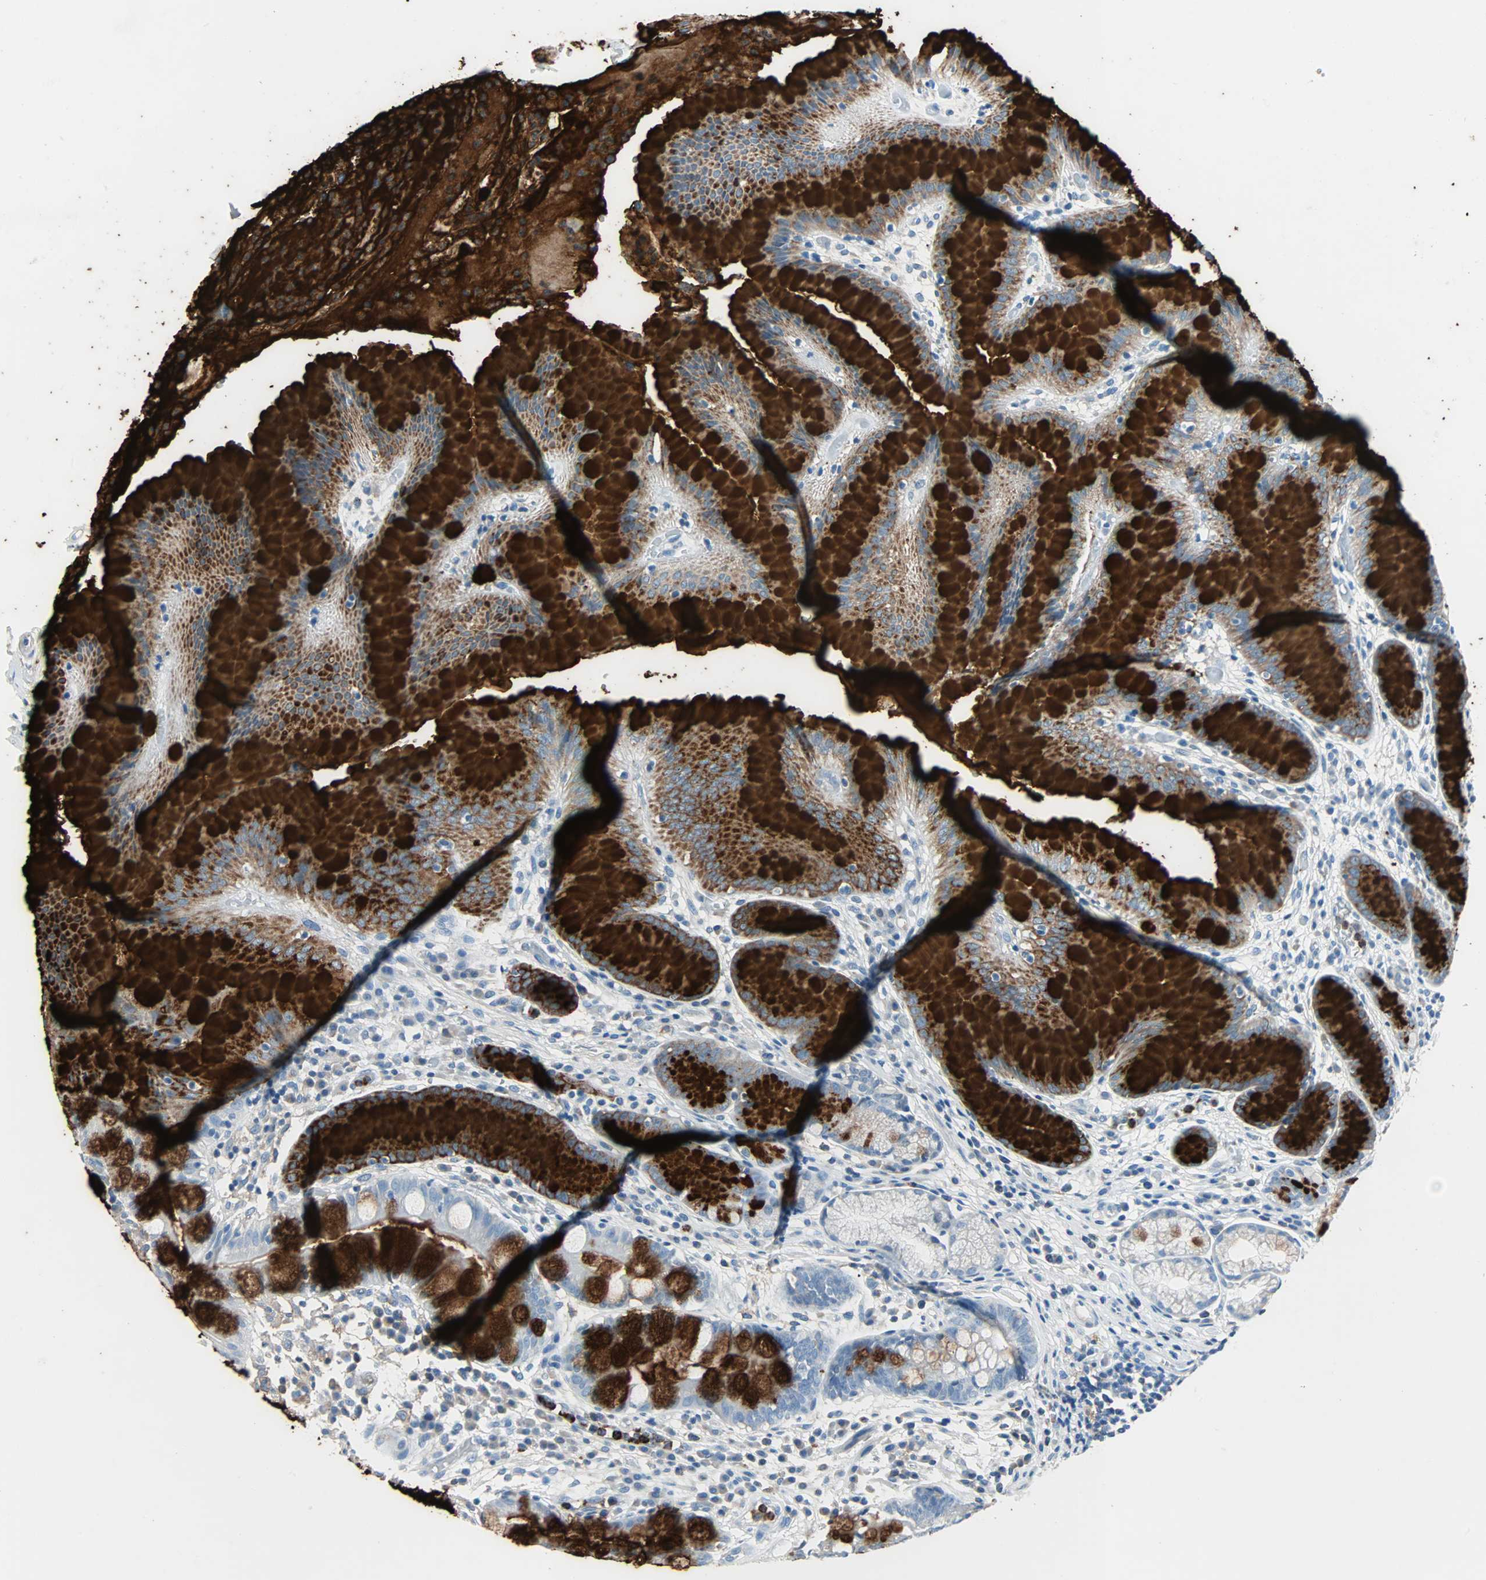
{"staining": {"intensity": "strong", "quantity": "25%-75%", "location": "cytoplasmic/membranous"}, "tissue": "stomach", "cell_type": "Glandular cells", "image_type": "normal", "snomed": [{"axis": "morphology", "description": "Normal tissue, NOS"}, {"axis": "morphology", "description": "Inflammation, NOS"}, {"axis": "topography", "description": "Stomach, lower"}], "caption": "Protein staining of normal stomach reveals strong cytoplasmic/membranous positivity in approximately 25%-75% of glandular cells. (Stains: DAB in brown, nuclei in blue, Microscopy: brightfield microscopy at high magnification).", "gene": "CLEC4A", "patient": {"sex": "male", "age": 59}}